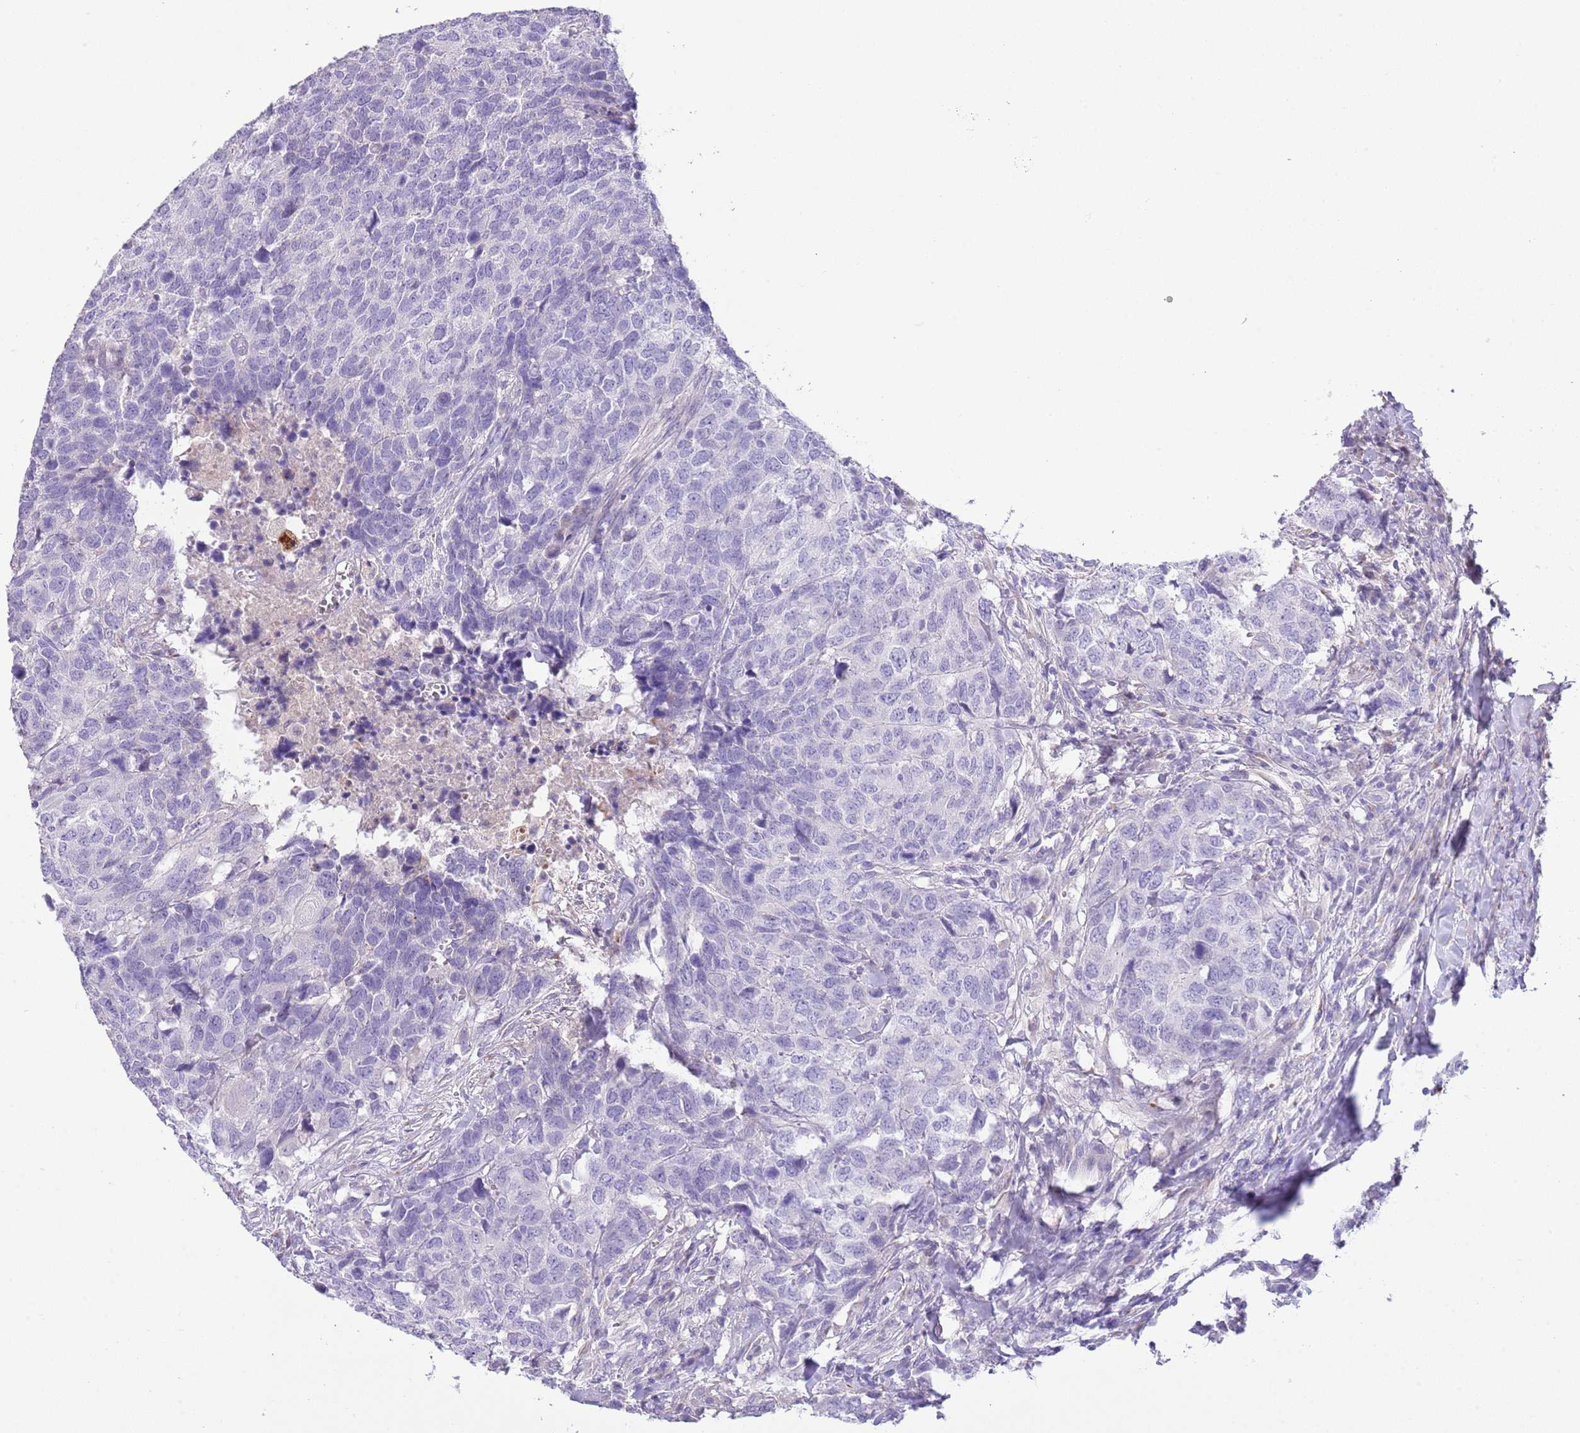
{"staining": {"intensity": "negative", "quantity": "none", "location": "none"}, "tissue": "head and neck cancer", "cell_type": "Tumor cells", "image_type": "cancer", "snomed": [{"axis": "morphology", "description": "Normal tissue, NOS"}, {"axis": "morphology", "description": "Squamous cell carcinoma, NOS"}, {"axis": "topography", "description": "Skeletal muscle"}, {"axis": "topography", "description": "Vascular tissue"}, {"axis": "topography", "description": "Peripheral nerve tissue"}, {"axis": "topography", "description": "Head-Neck"}], "caption": "Immunohistochemical staining of human head and neck squamous cell carcinoma exhibits no significant staining in tumor cells. (IHC, brightfield microscopy, high magnification).", "gene": "ABHD17C", "patient": {"sex": "male", "age": 66}}